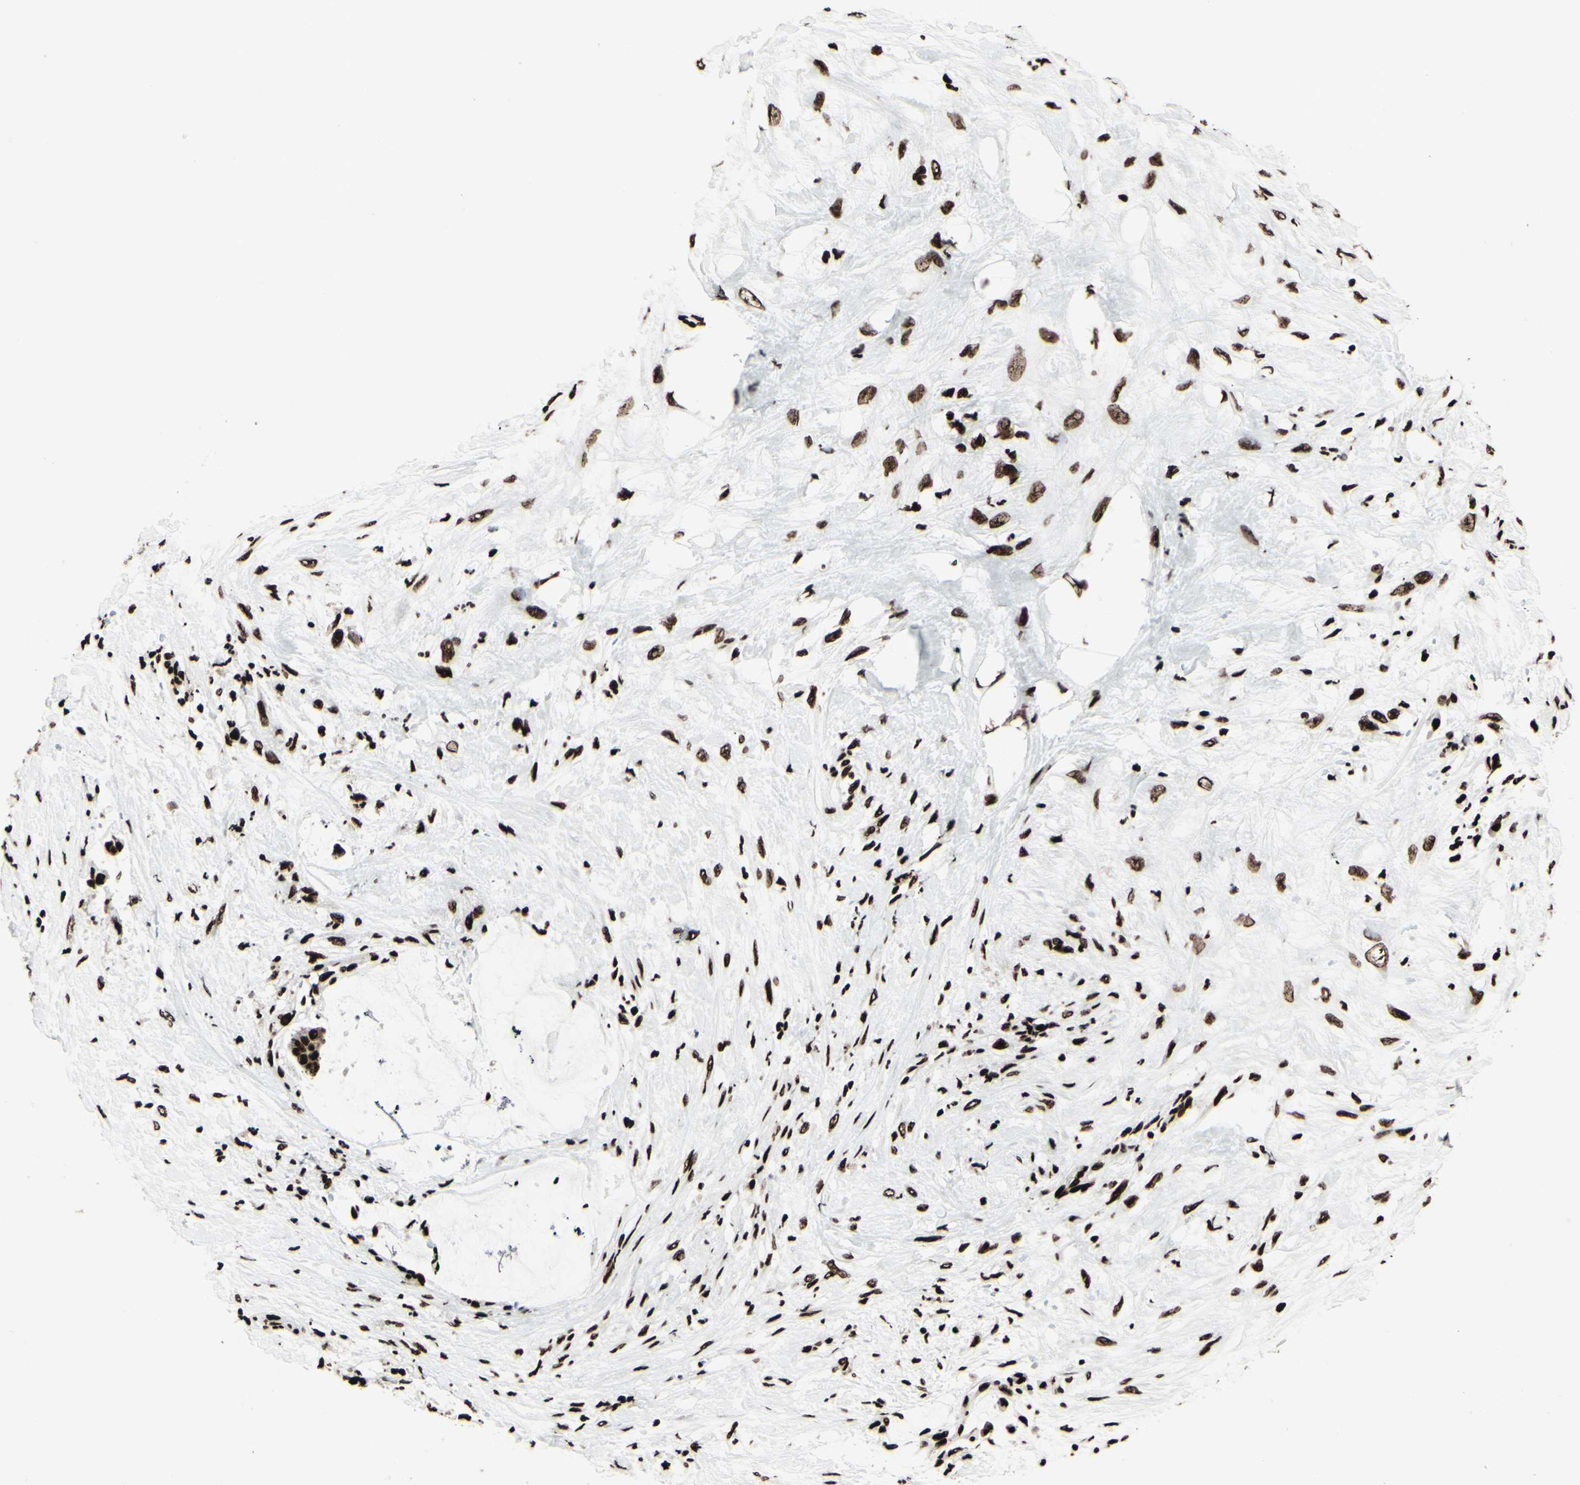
{"staining": {"intensity": "strong", "quantity": ">75%", "location": "nuclear"}, "tissue": "liver cancer", "cell_type": "Tumor cells", "image_type": "cancer", "snomed": [{"axis": "morphology", "description": "Cholangiocarcinoma"}, {"axis": "topography", "description": "Liver"}], "caption": "Human liver cancer stained with a brown dye reveals strong nuclear positive positivity in approximately >75% of tumor cells.", "gene": "U2AF2", "patient": {"sex": "female", "age": 73}}